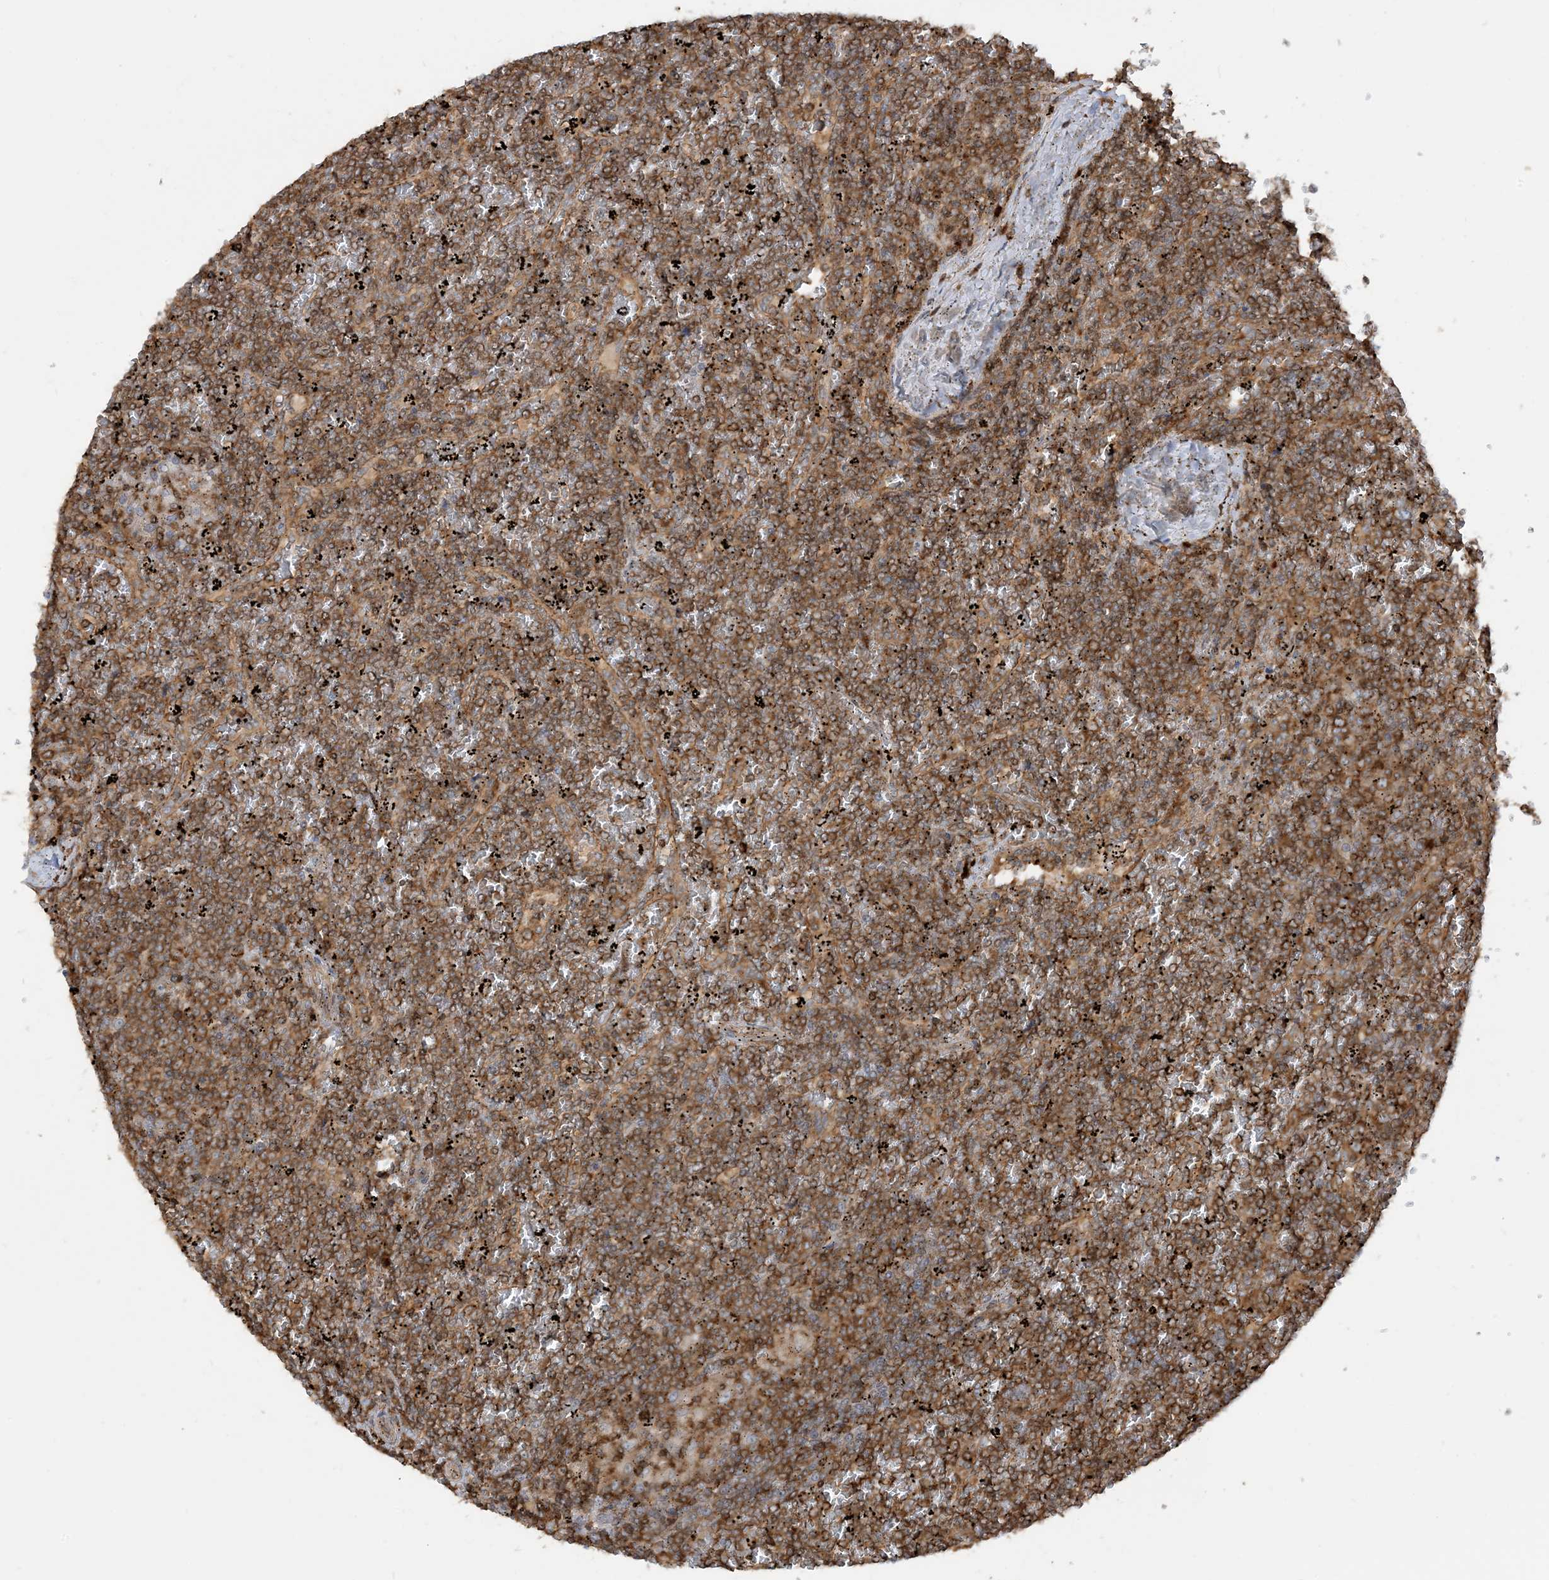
{"staining": {"intensity": "moderate", "quantity": ">75%", "location": "cytoplasmic/membranous"}, "tissue": "lymphoma", "cell_type": "Tumor cells", "image_type": "cancer", "snomed": [{"axis": "morphology", "description": "Malignant lymphoma, non-Hodgkin's type, Low grade"}, {"axis": "topography", "description": "Spleen"}], "caption": "Immunohistochemical staining of human malignant lymphoma, non-Hodgkin's type (low-grade) demonstrates medium levels of moderate cytoplasmic/membranous protein expression in approximately >75% of tumor cells. Nuclei are stained in blue.", "gene": "SRP72", "patient": {"sex": "female", "age": 19}}